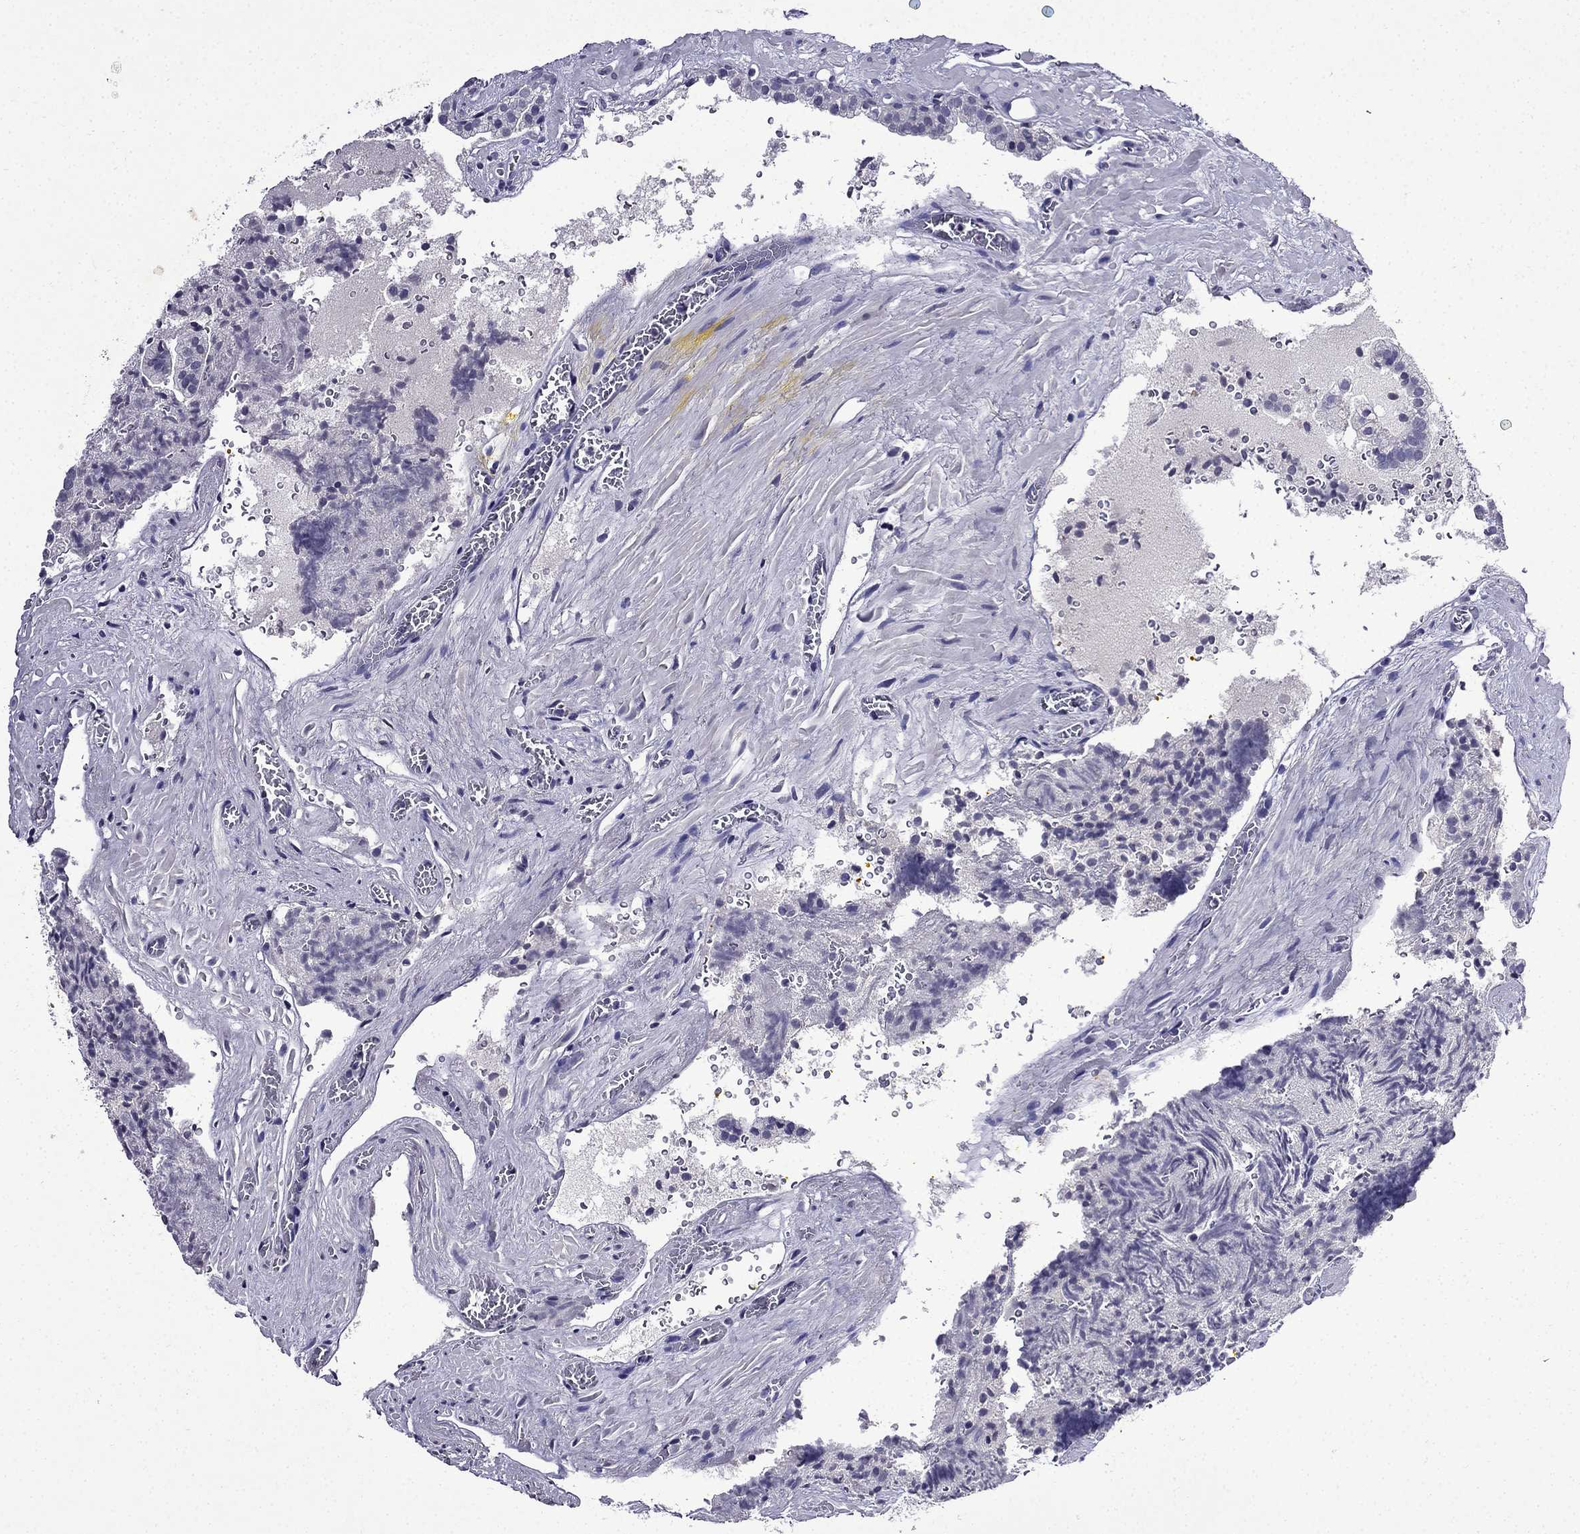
{"staining": {"intensity": "negative", "quantity": "none", "location": "none"}, "tissue": "prostate cancer", "cell_type": "Tumor cells", "image_type": "cancer", "snomed": [{"axis": "morphology", "description": "Adenocarcinoma, NOS"}, {"axis": "topography", "description": "Prostate"}], "caption": "Immunohistochemistry (IHC) of prostate cancer reveals no positivity in tumor cells.", "gene": "DNAH17", "patient": {"sex": "male", "age": 66}}